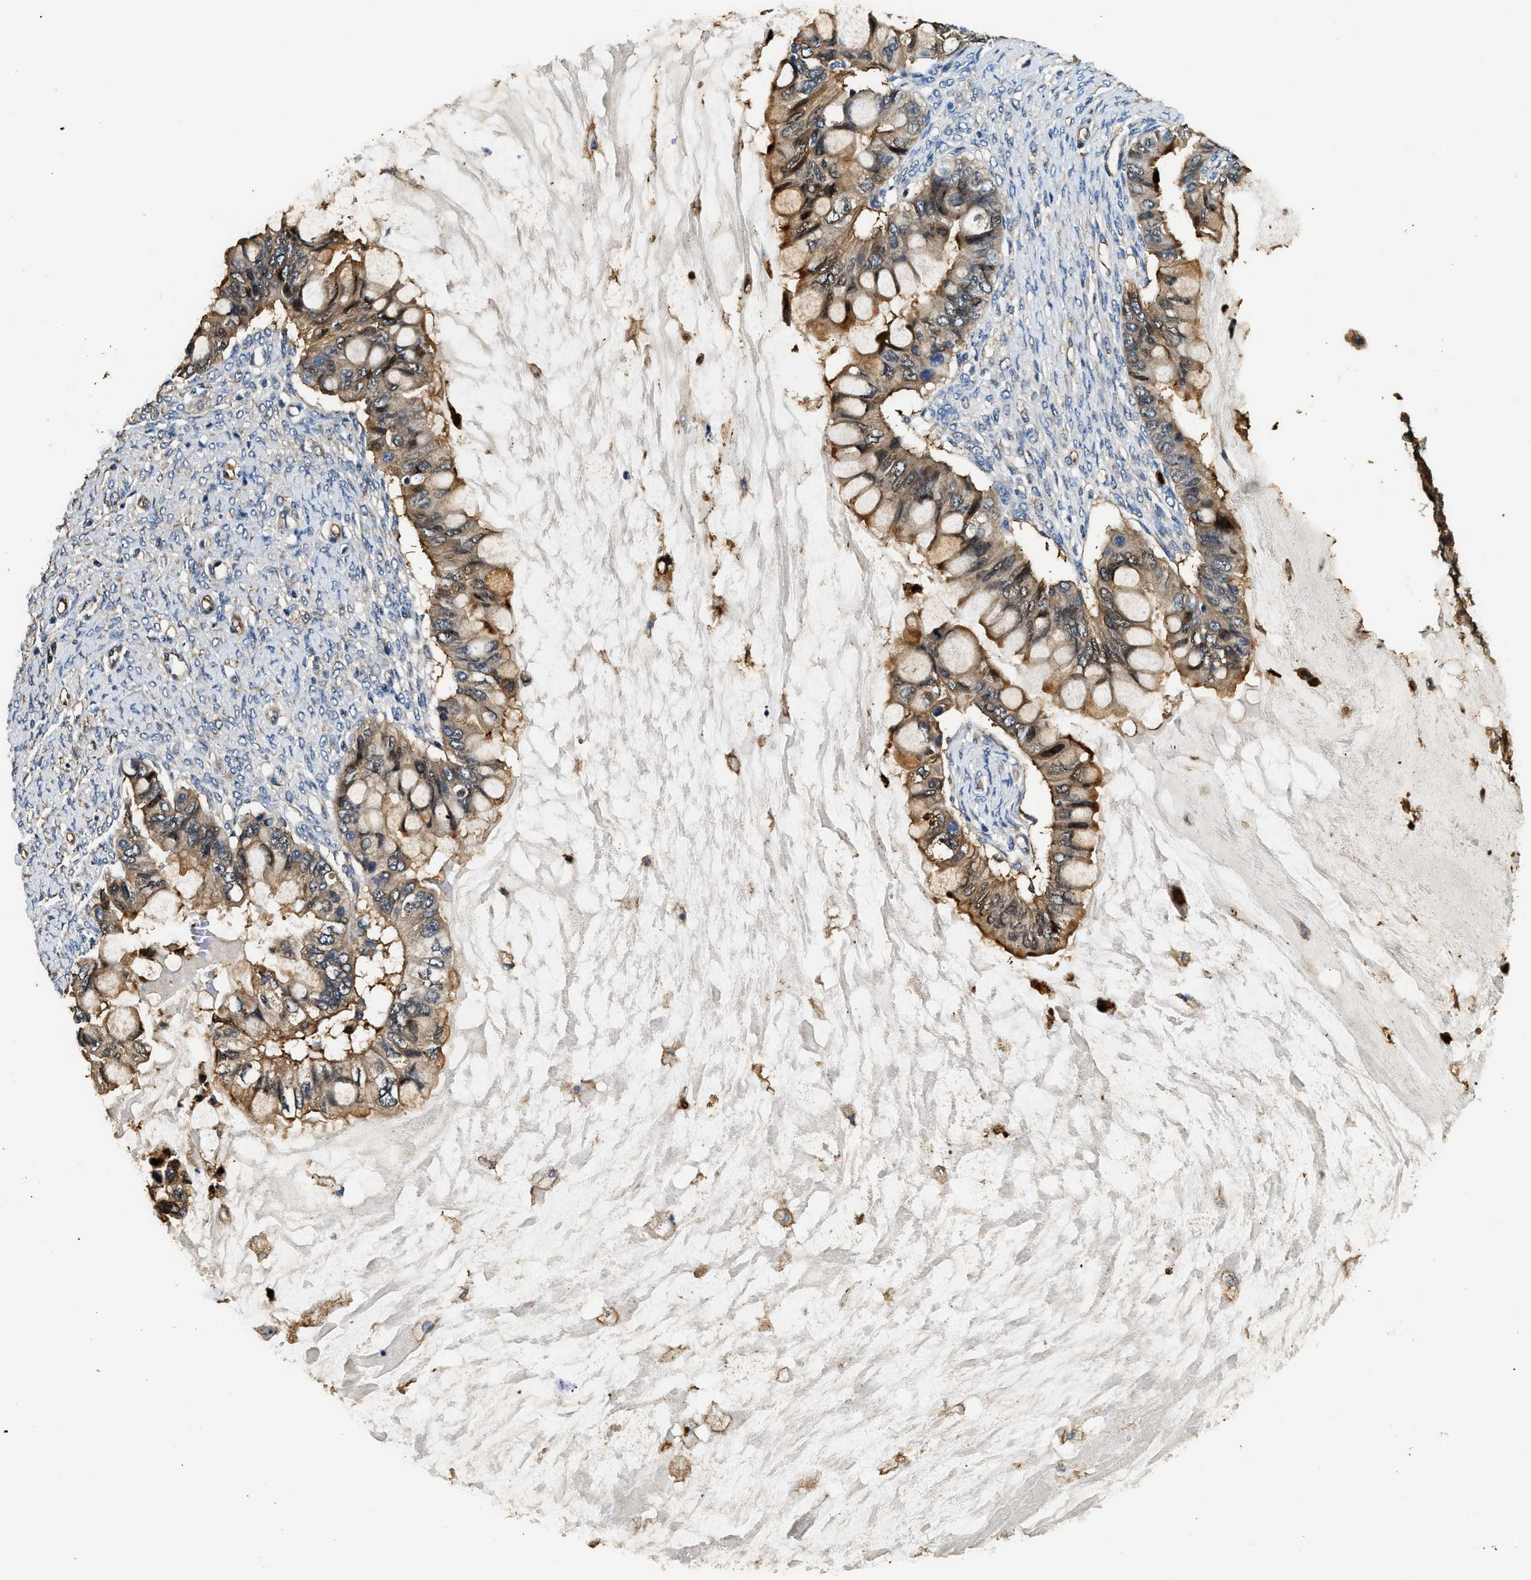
{"staining": {"intensity": "moderate", "quantity": ">75%", "location": "cytoplasmic/membranous"}, "tissue": "ovarian cancer", "cell_type": "Tumor cells", "image_type": "cancer", "snomed": [{"axis": "morphology", "description": "Cystadenocarcinoma, mucinous, NOS"}, {"axis": "topography", "description": "Ovary"}], "caption": "Ovarian mucinous cystadenocarcinoma stained with a protein marker shows moderate staining in tumor cells.", "gene": "ANXA3", "patient": {"sex": "female", "age": 80}}